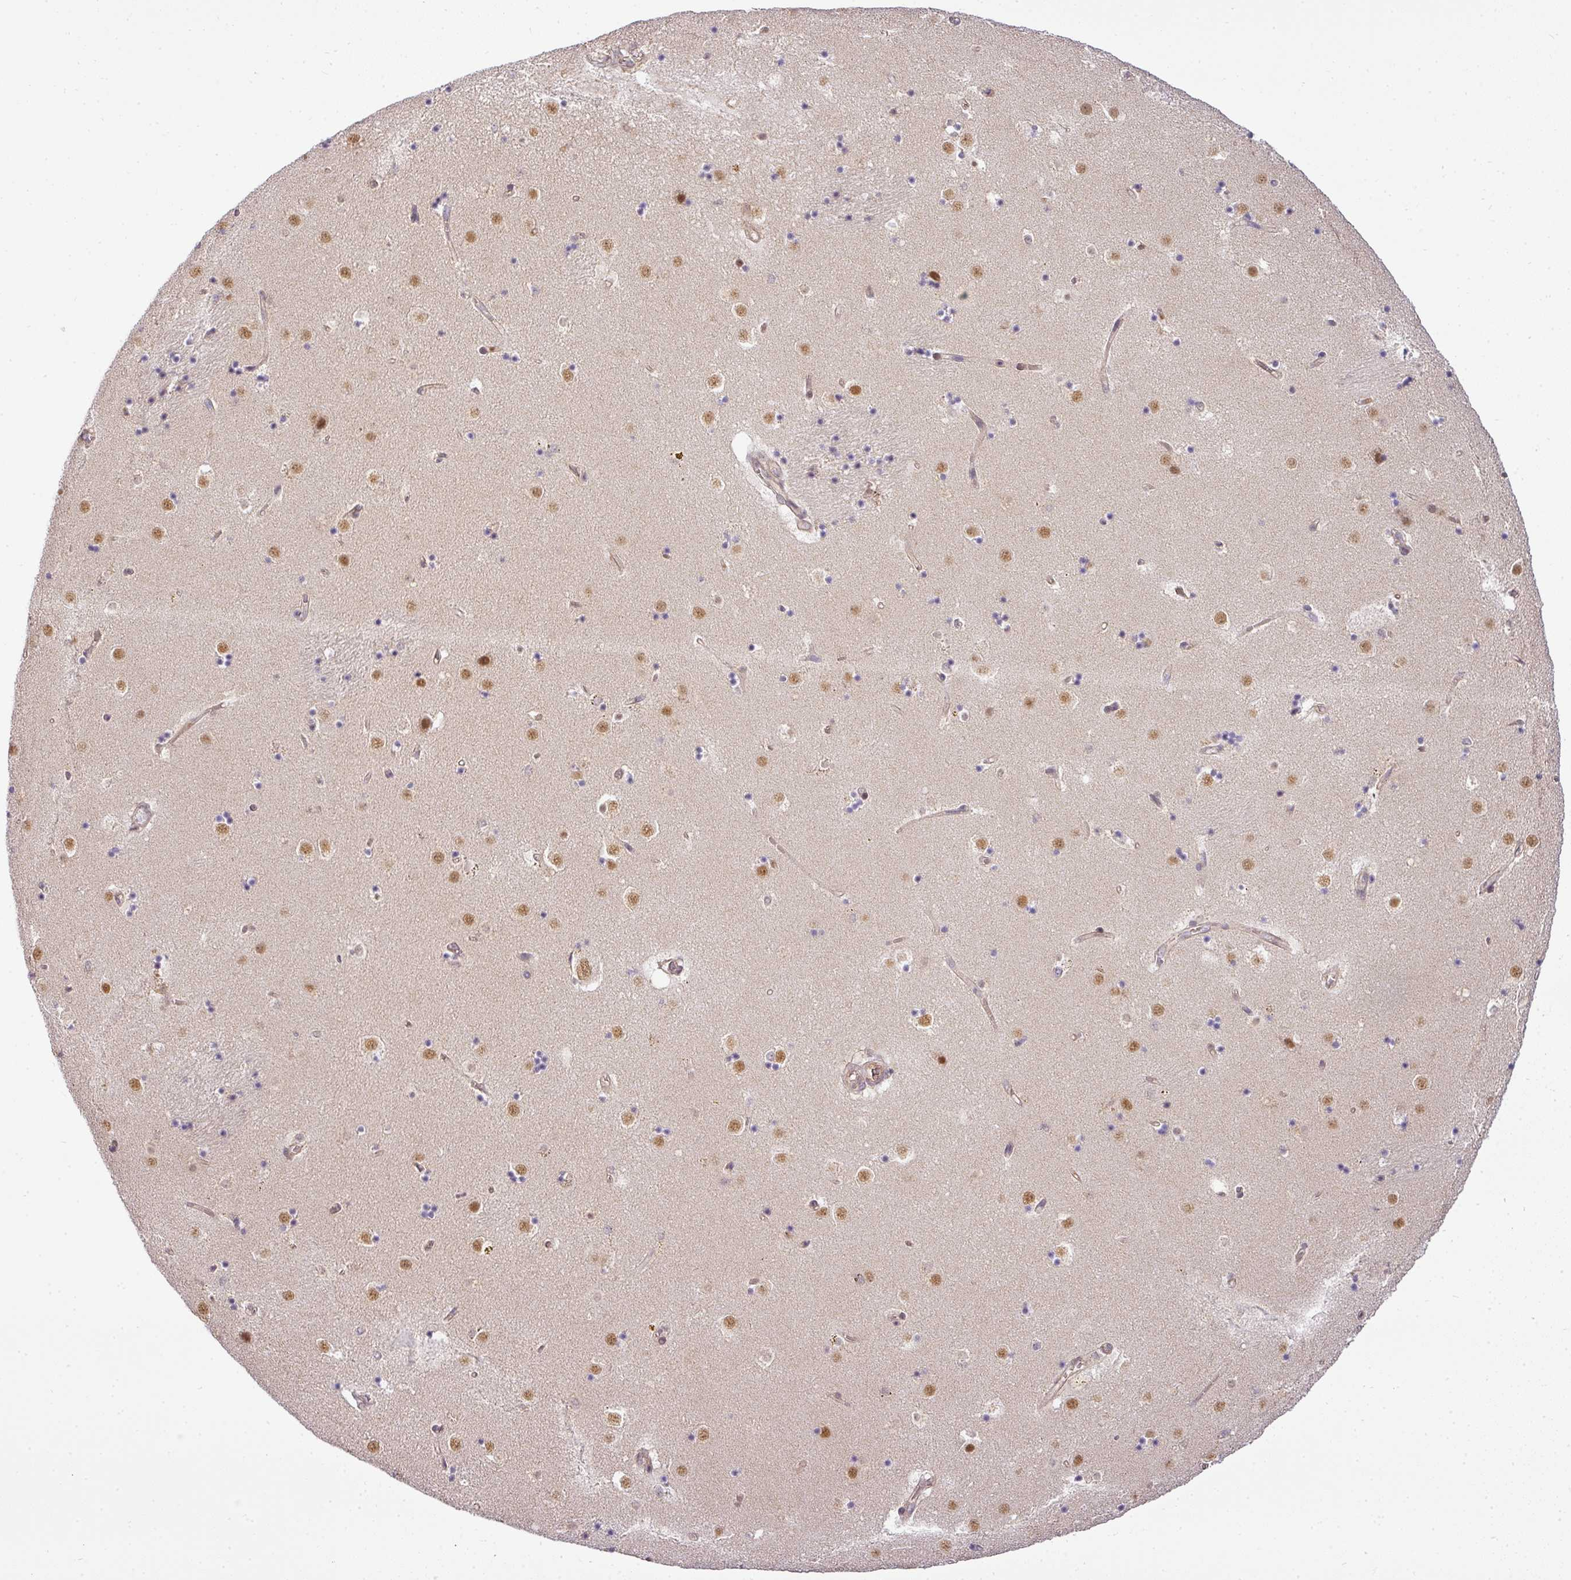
{"staining": {"intensity": "negative", "quantity": "none", "location": "none"}, "tissue": "caudate", "cell_type": "Glial cells", "image_type": "normal", "snomed": [{"axis": "morphology", "description": "Normal tissue, NOS"}, {"axis": "topography", "description": "Lateral ventricle wall"}], "caption": "A high-resolution photomicrograph shows immunohistochemistry (IHC) staining of normal caudate, which displays no significant expression in glial cells.", "gene": "C1orf226", "patient": {"sex": "male", "age": 58}}